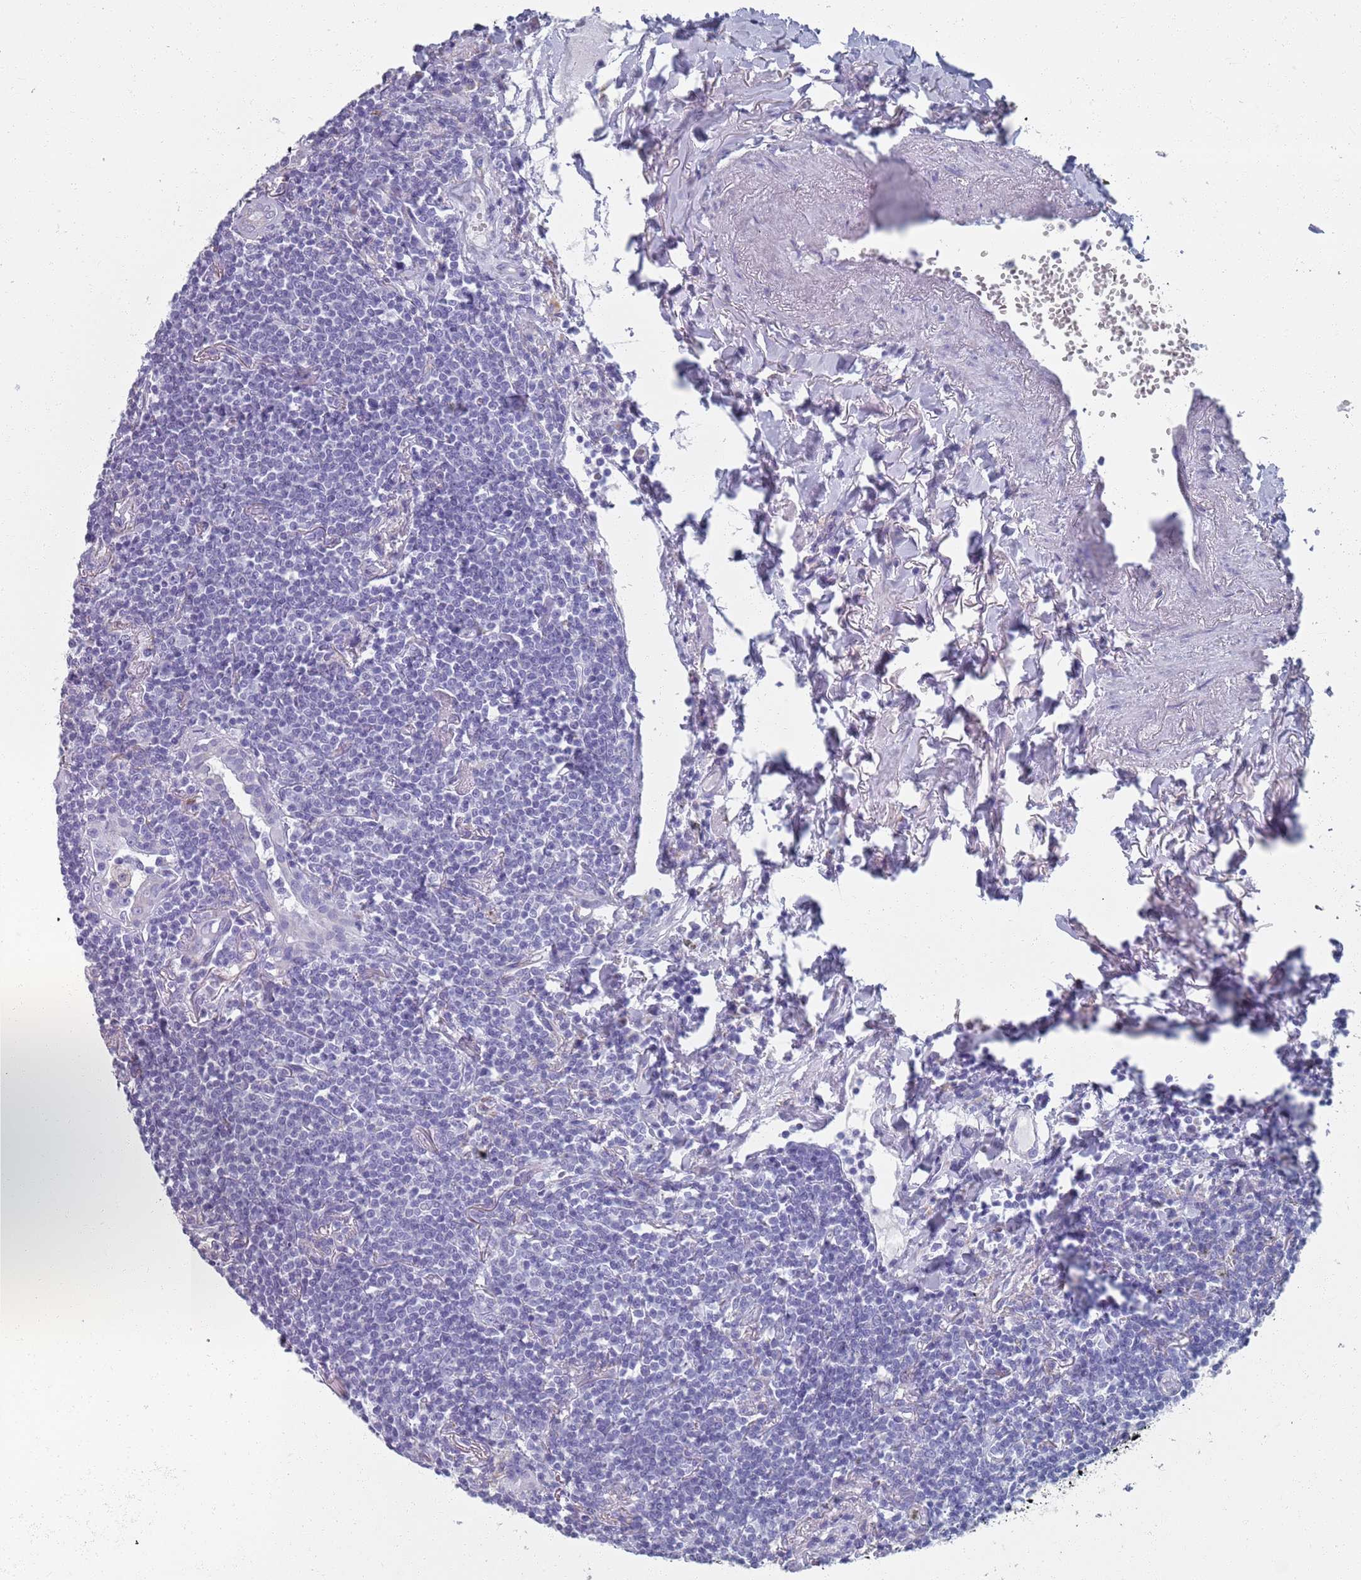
{"staining": {"intensity": "negative", "quantity": "none", "location": "none"}, "tissue": "lymphoma", "cell_type": "Tumor cells", "image_type": "cancer", "snomed": [{"axis": "morphology", "description": "Malignant lymphoma, non-Hodgkin's type, Low grade"}, {"axis": "topography", "description": "Lung"}], "caption": "The histopathology image demonstrates no significant positivity in tumor cells of malignant lymphoma, non-Hodgkin's type (low-grade).", "gene": "PLOD1", "patient": {"sex": "female", "age": 71}}